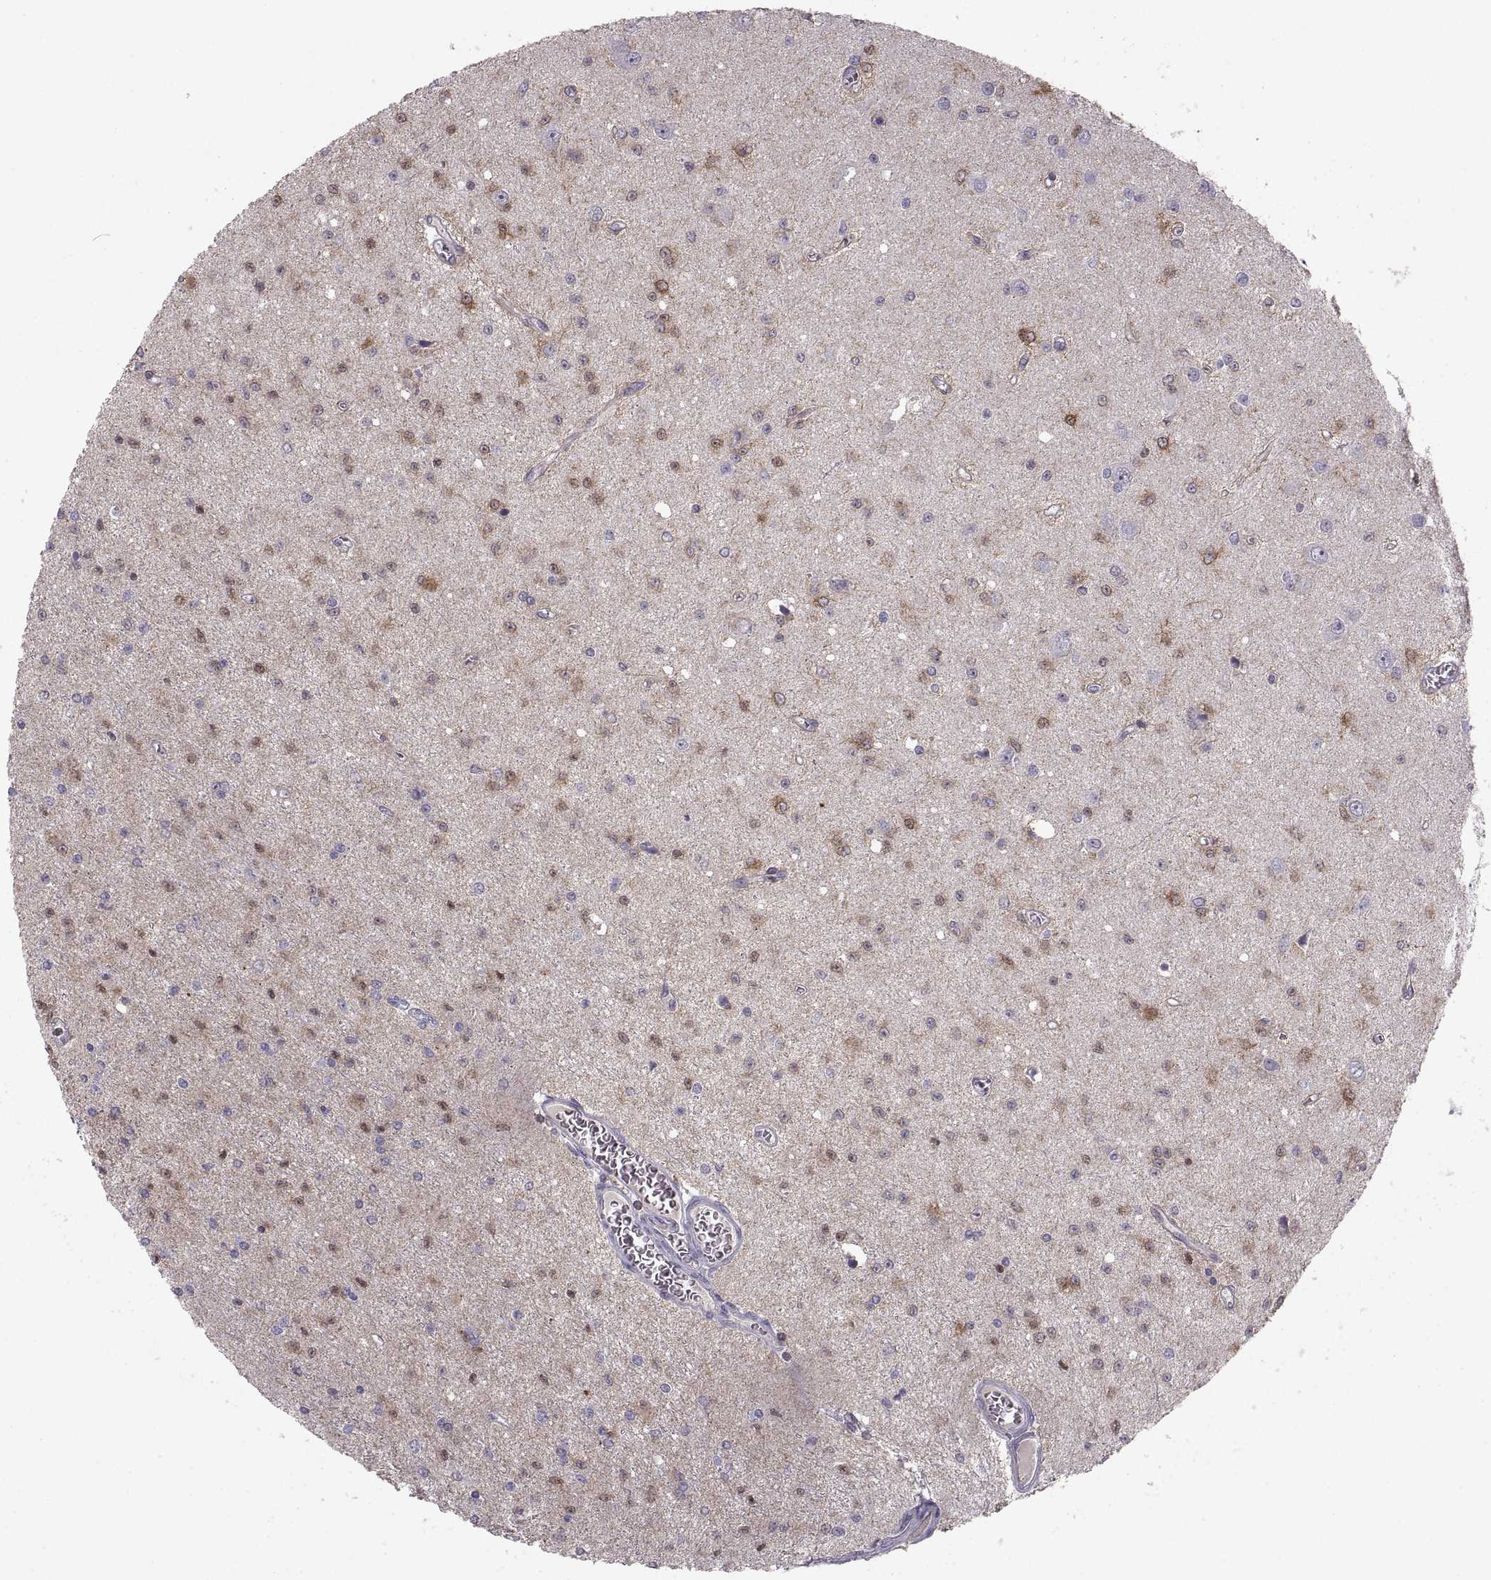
{"staining": {"intensity": "negative", "quantity": "none", "location": "none"}, "tissue": "glioma", "cell_type": "Tumor cells", "image_type": "cancer", "snomed": [{"axis": "morphology", "description": "Glioma, malignant, Low grade"}, {"axis": "topography", "description": "Brain"}], "caption": "High magnification brightfield microscopy of low-grade glioma (malignant) stained with DAB (brown) and counterstained with hematoxylin (blue): tumor cells show no significant positivity. The staining is performed using DAB (3,3'-diaminobenzidine) brown chromogen with nuclei counter-stained in using hematoxylin.", "gene": "EZR", "patient": {"sex": "female", "age": 45}}